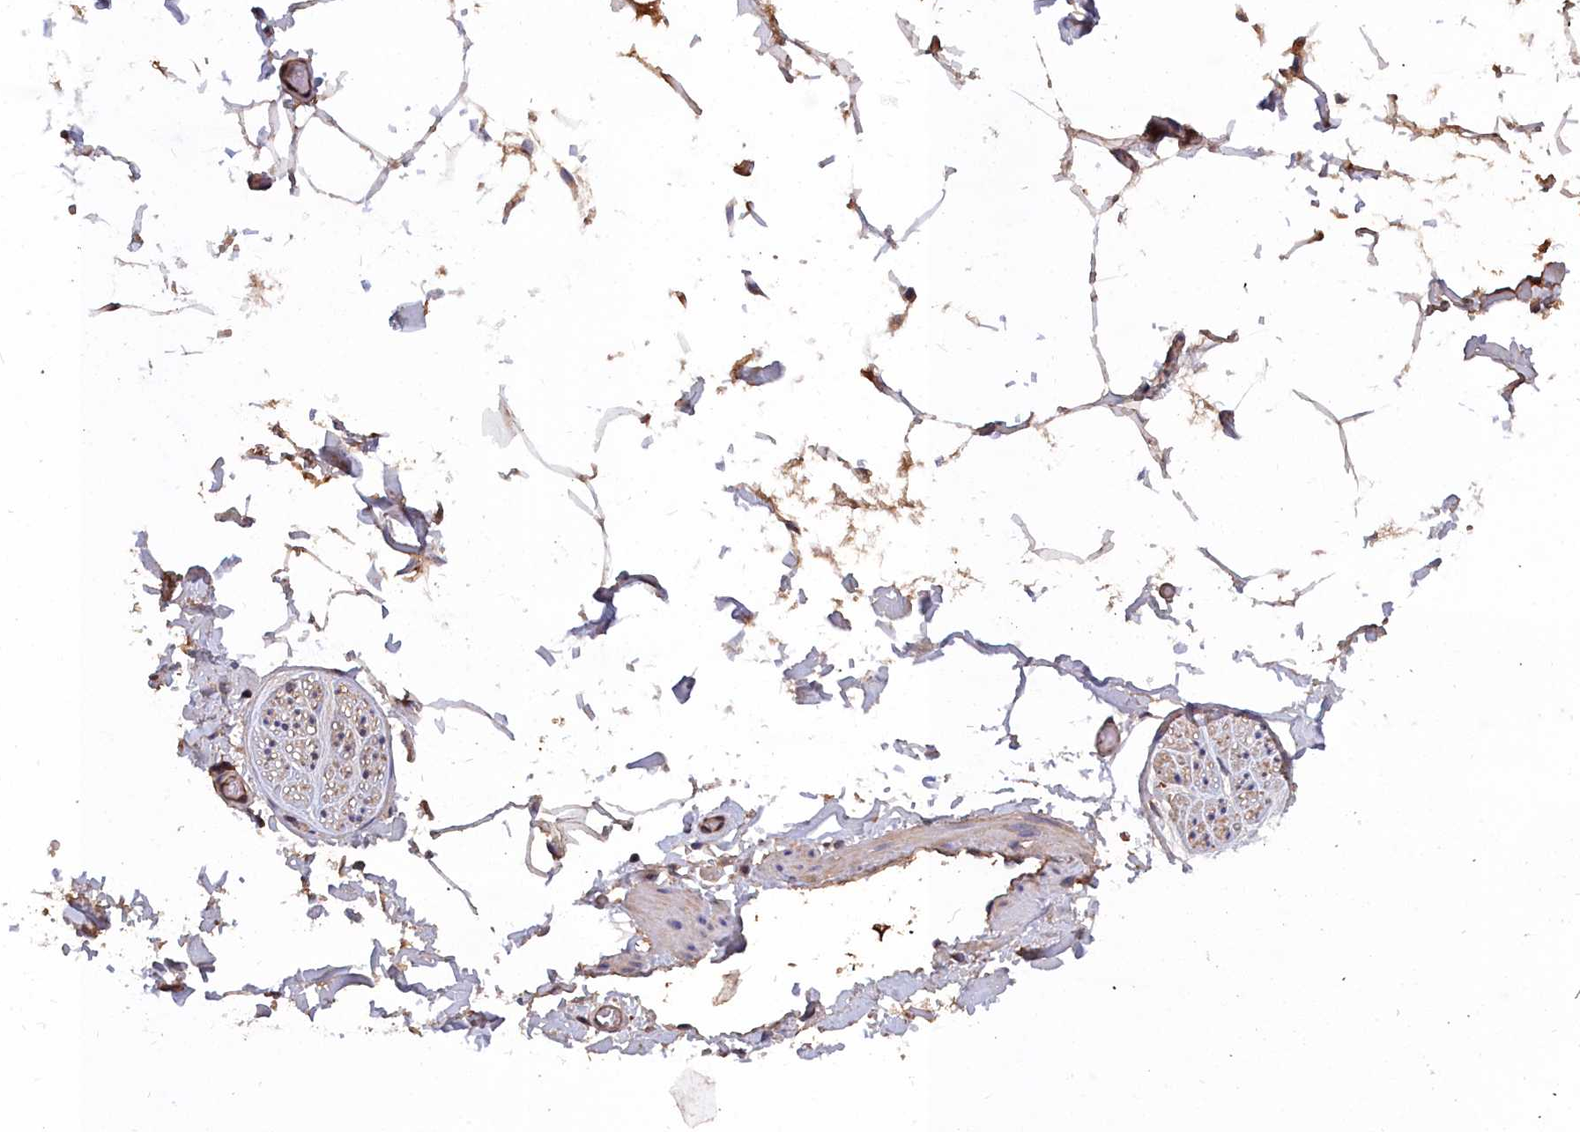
{"staining": {"intensity": "weak", "quantity": "25%-75%", "location": "cytoplasmic/membranous"}, "tissue": "adipose tissue", "cell_type": "Adipocytes", "image_type": "normal", "snomed": [{"axis": "morphology", "description": "Normal tissue, NOS"}, {"axis": "topography", "description": "Soft tissue"}, {"axis": "topography", "description": "Adipose tissue"}, {"axis": "topography", "description": "Vascular tissue"}, {"axis": "topography", "description": "Peripheral nerve tissue"}], "caption": "This photomicrograph exhibits immunohistochemistry staining of normal human adipose tissue, with low weak cytoplasmic/membranous positivity in approximately 25%-75% of adipocytes.", "gene": "GFRA2", "patient": {"sex": "male", "age": 46}}